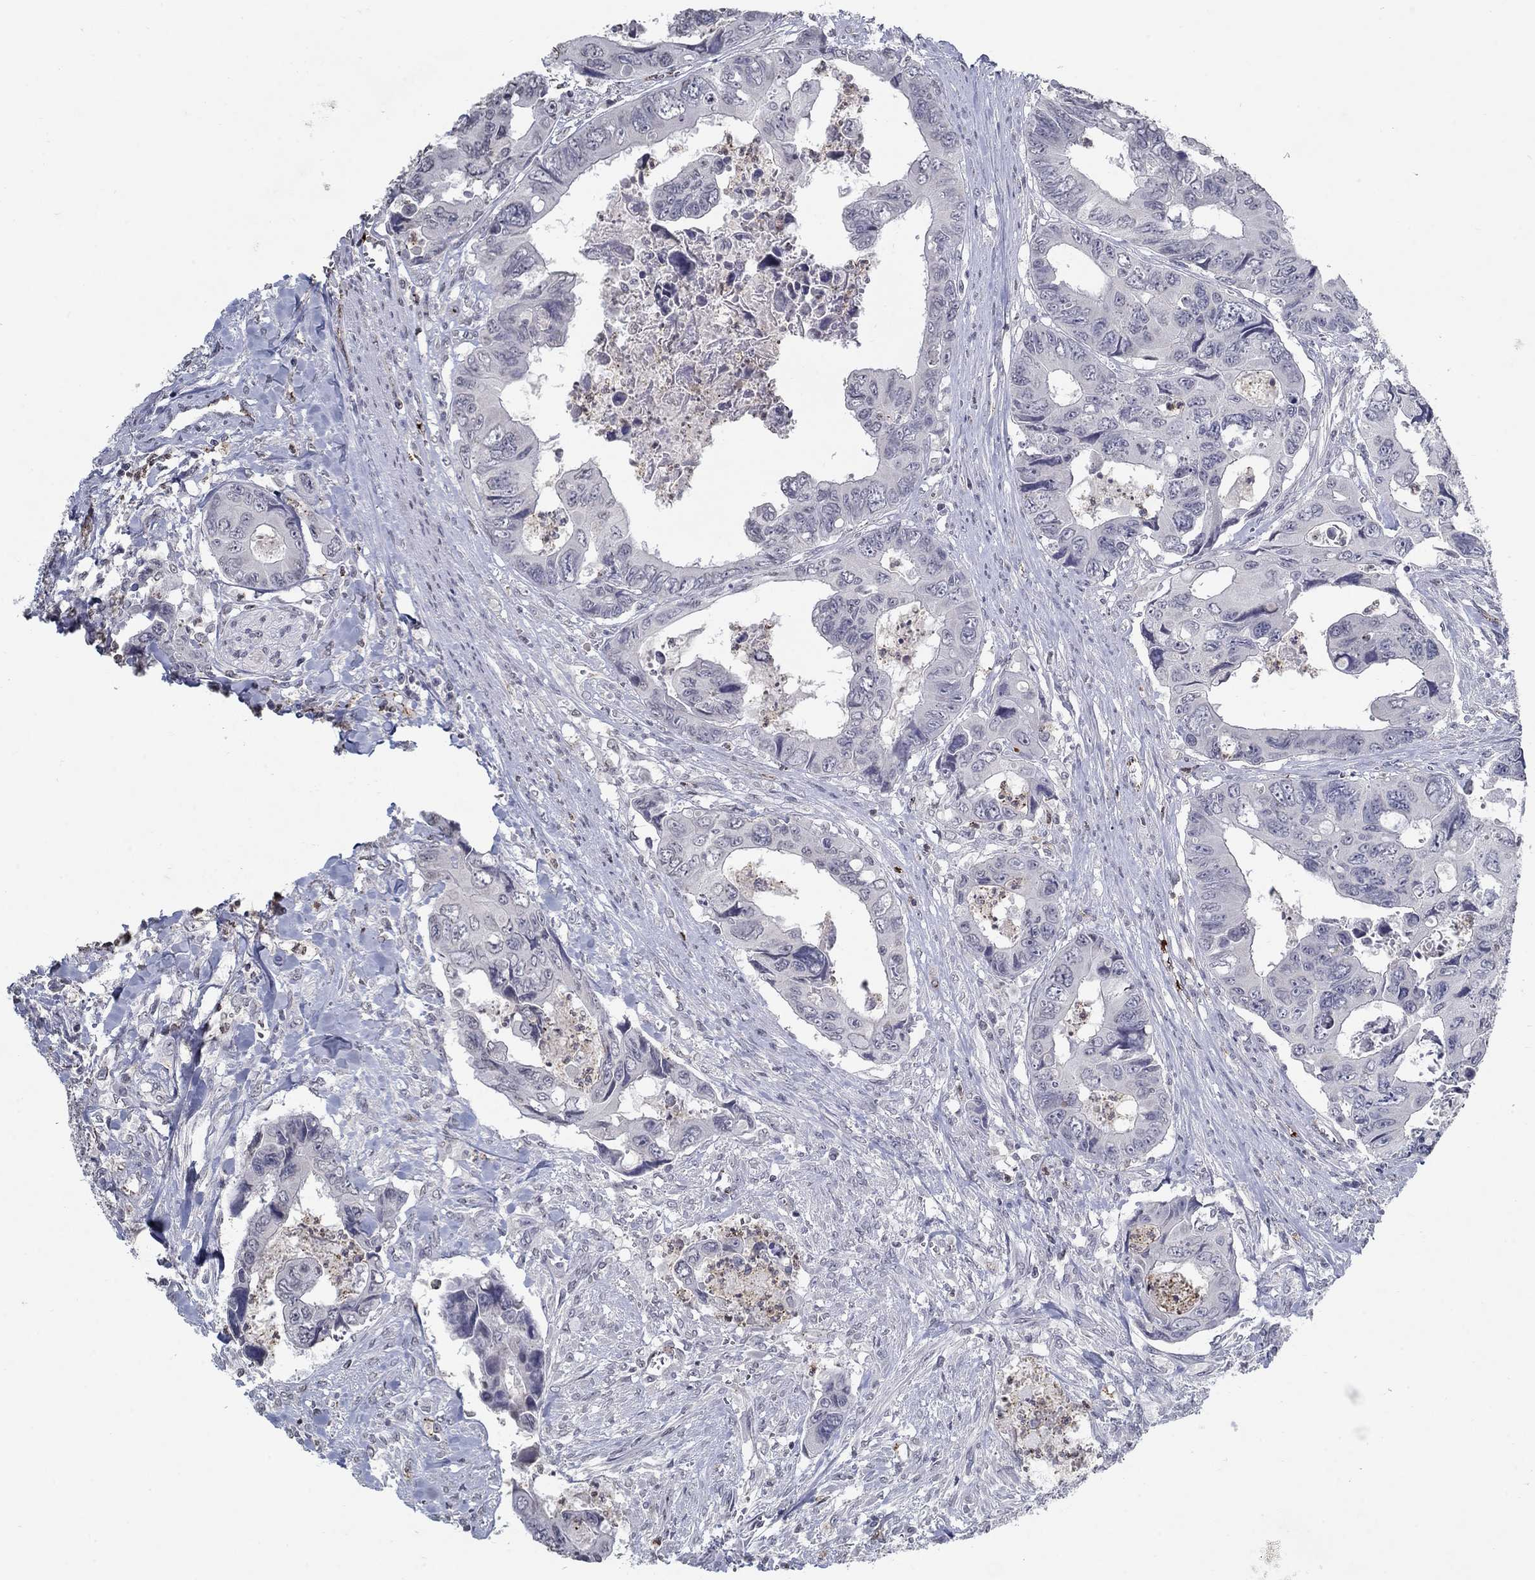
{"staining": {"intensity": "negative", "quantity": "none", "location": "none"}, "tissue": "colorectal cancer", "cell_type": "Tumor cells", "image_type": "cancer", "snomed": [{"axis": "morphology", "description": "Adenocarcinoma, NOS"}, {"axis": "topography", "description": "Rectum"}], "caption": "The histopathology image displays no staining of tumor cells in adenocarcinoma (colorectal).", "gene": "TINAG", "patient": {"sex": "male", "age": 62}}